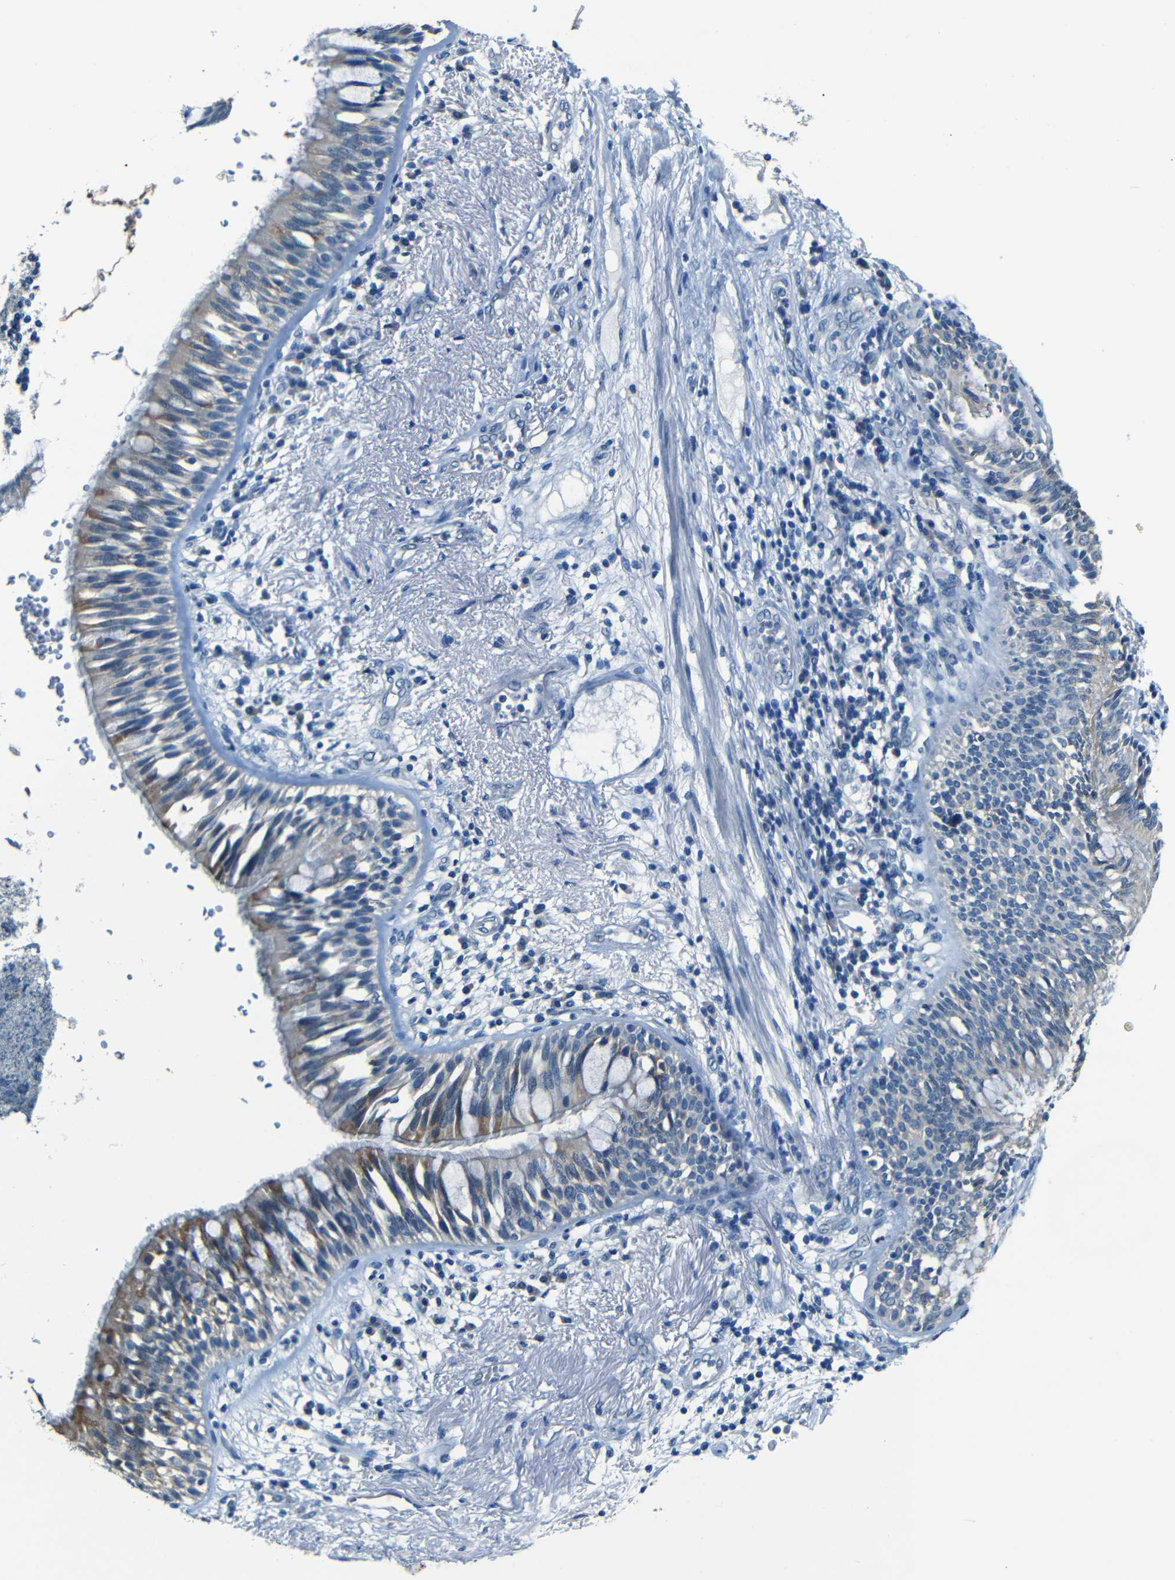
{"staining": {"intensity": "moderate", "quantity": "25%-75%", "location": "cytoplasmic/membranous"}, "tissue": "bronchus", "cell_type": "Respiratory epithelial cells", "image_type": "normal", "snomed": [{"axis": "morphology", "description": "Normal tissue, NOS"}, {"axis": "morphology", "description": "Adenocarcinoma, NOS"}, {"axis": "morphology", "description": "Adenocarcinoma, metastatic, NOS"}, {"axis": "topography", "description": "Lymph node"}, {"axis": "topography", "description": "Bronchus"}, {"axis": "topography", "description": "Lung"}], "caption": "Moderate cytoplasmic/membranous staining is present in about 25%-75% of respiratory epithelial cells in normal bronchus. The protein of interest is shown in brown color, while the nuclei are stained blue.", "gene": "ZMAT1", "patient": {"sex": "female", "age": 54}}